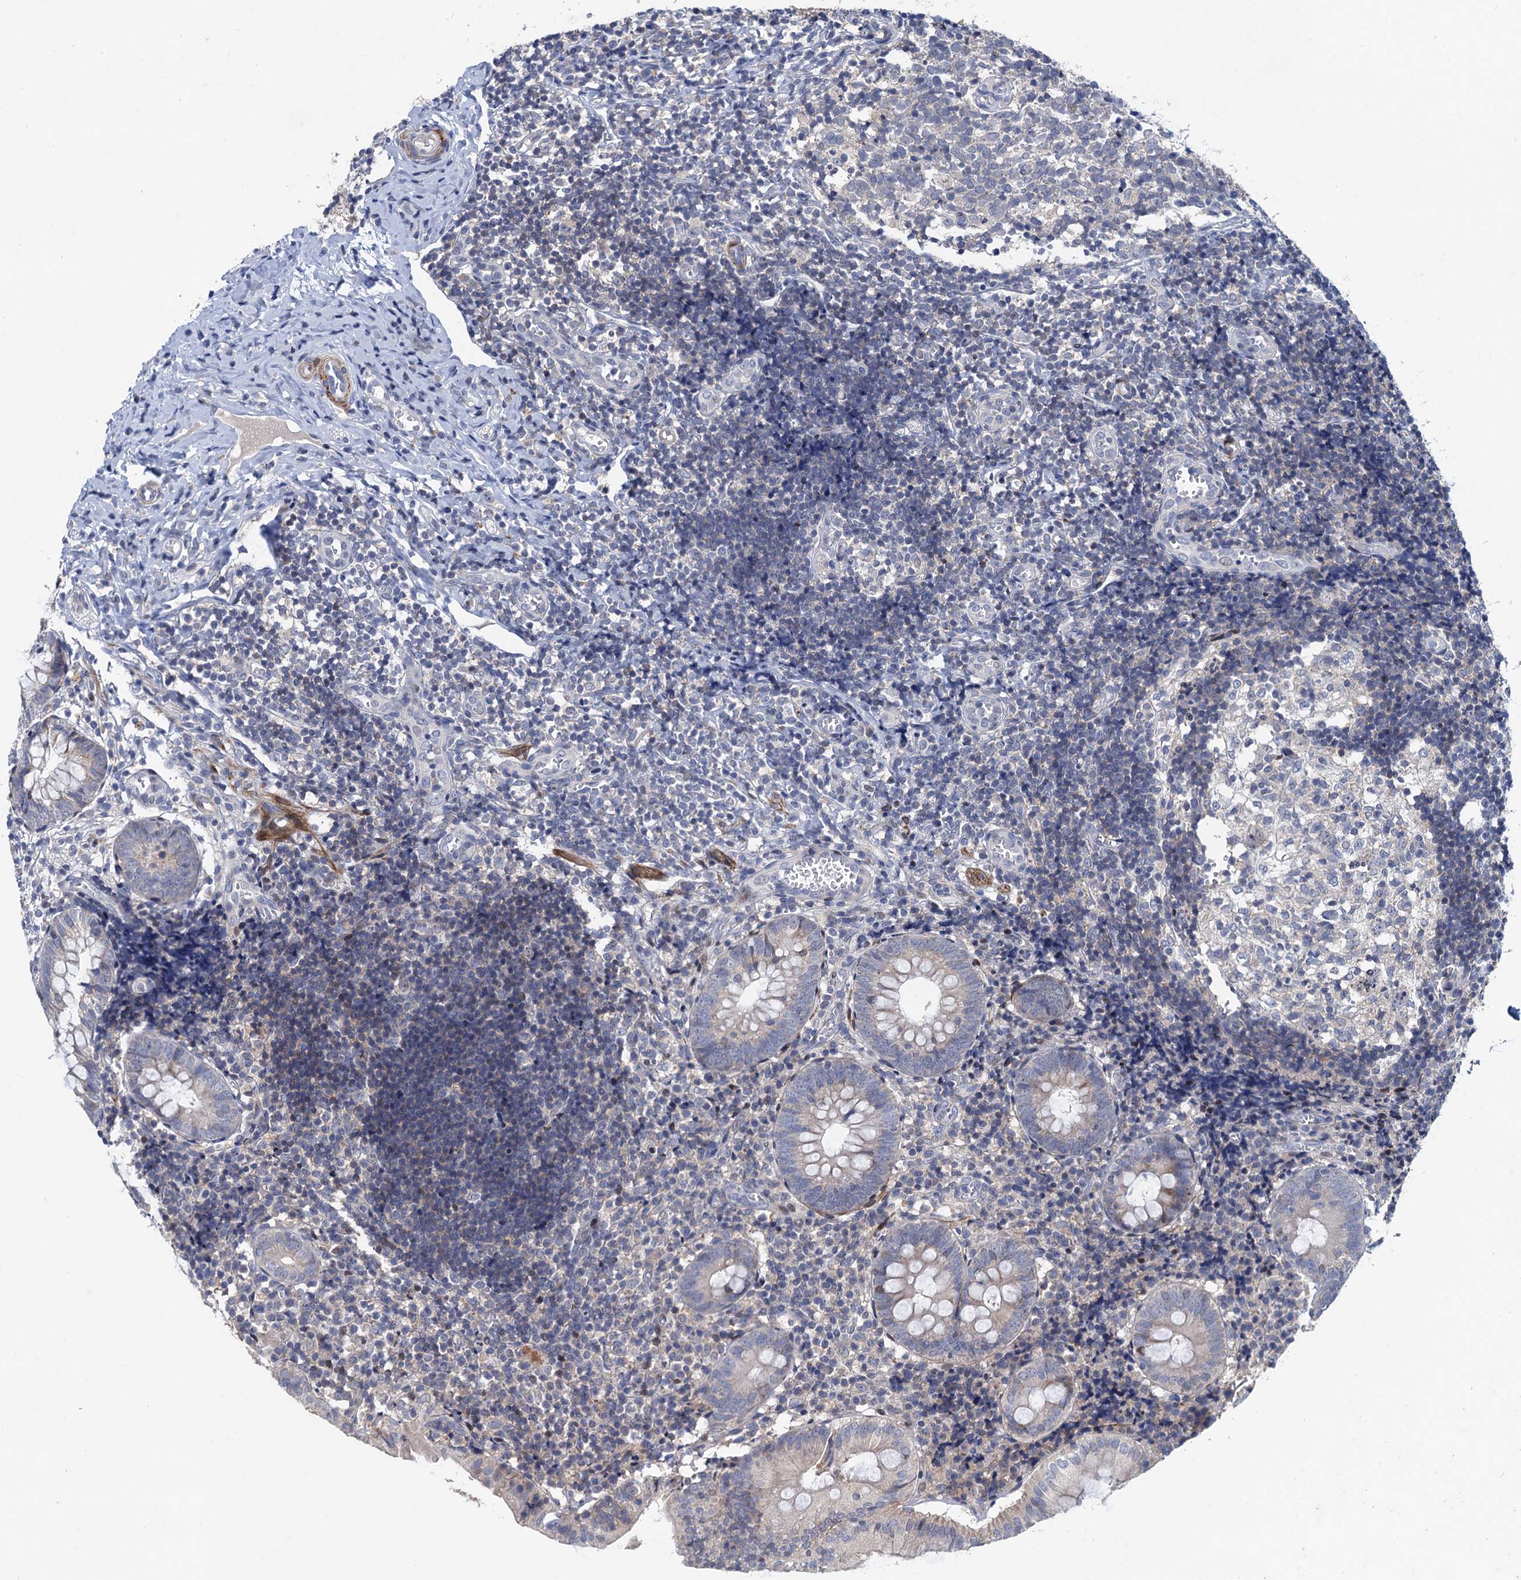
{"staining": {"intensity": "negative", "quantity": "none", "location": "none"}, "tissue": "appendix", "cell_type": "Glandular cells", "image_type": "normal", "snomed": [{"axis": "morphology", "description": "Normal tissue, NOS"}, {"axis": "topography", "description": "Appendix"}], "caption": "DAB immunohistochemical staining of unremarkable human appendix shows no significant positivity in glandular cells.", "gene": "ESYT3", "patient": {"sex": "male", "age": 8}}